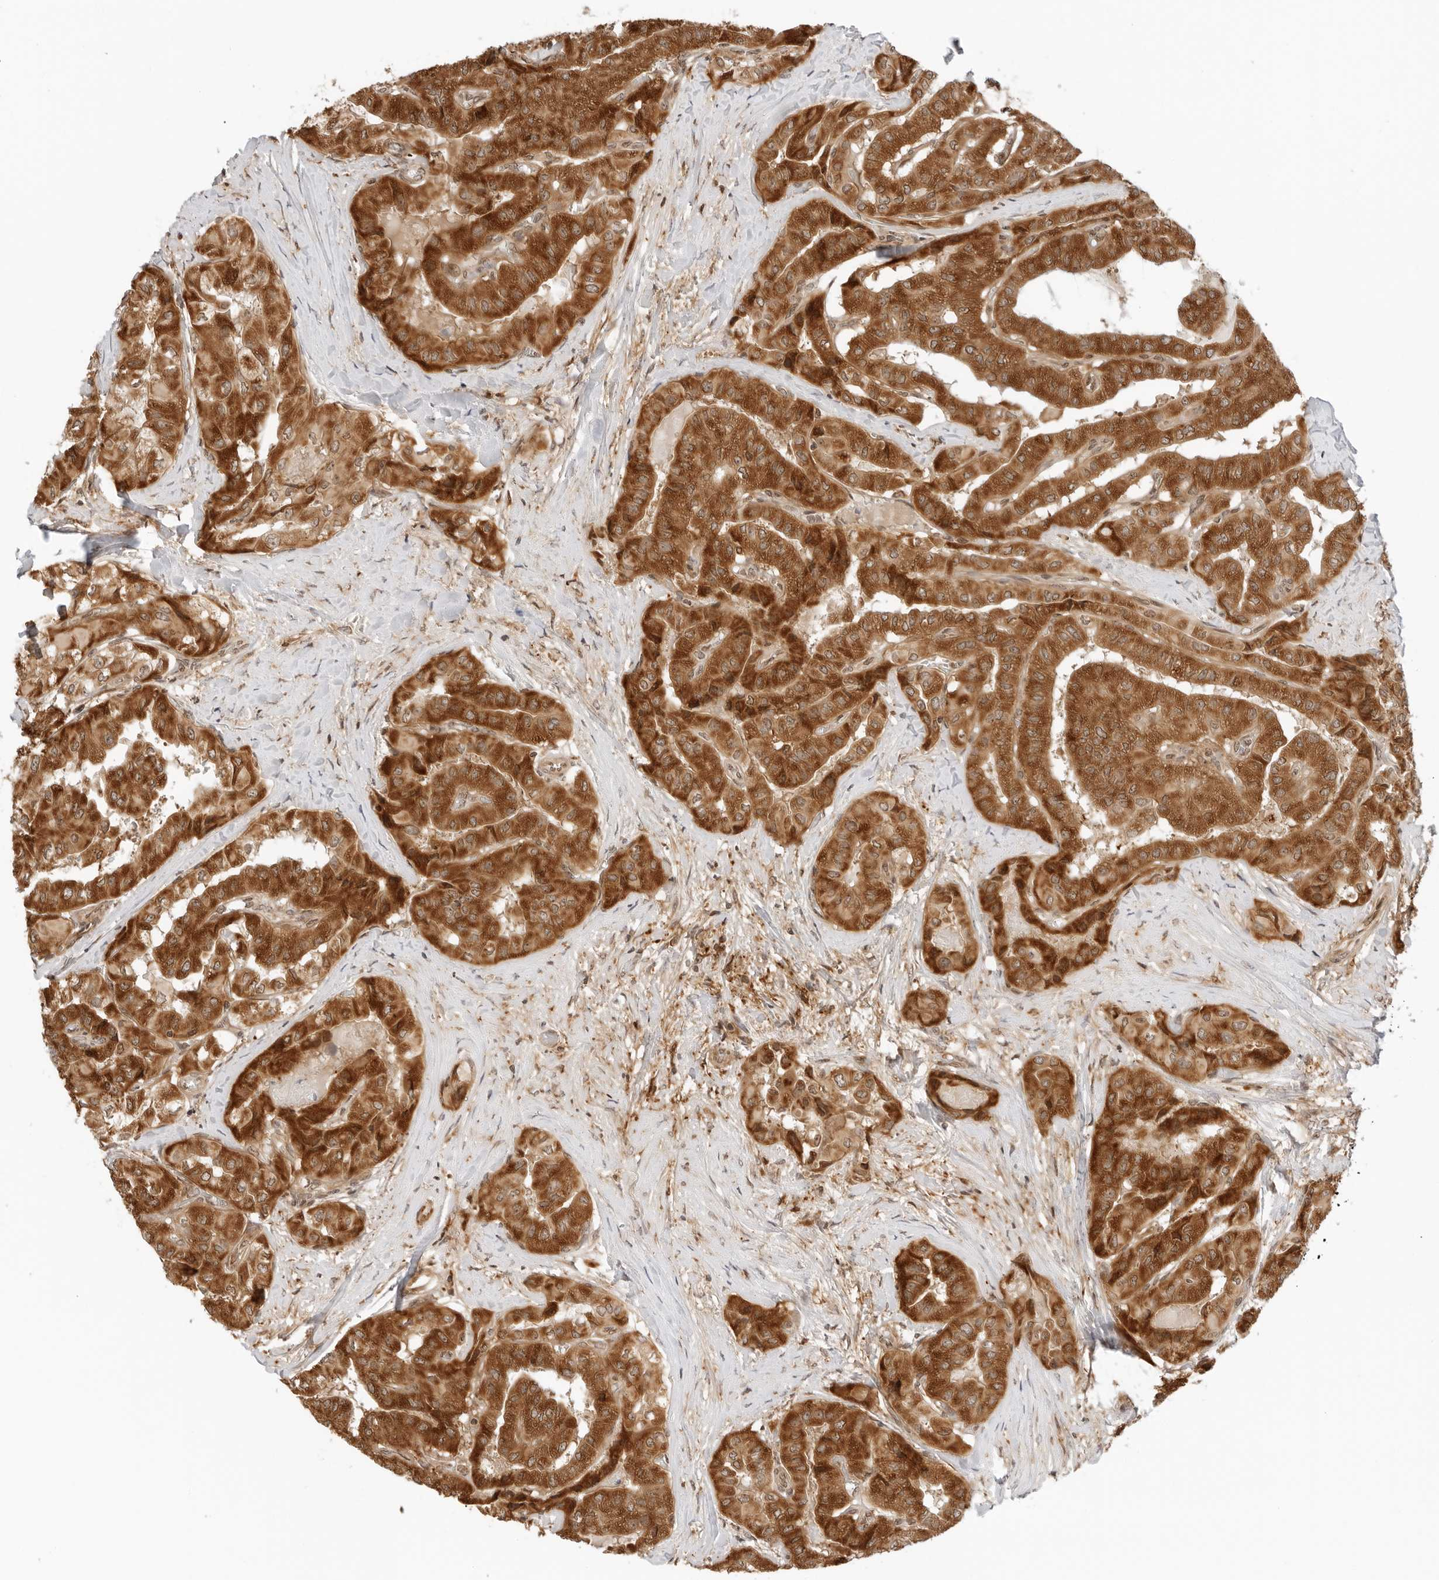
{"staining": {"intensity": "strong", "quantity": ">75%", "location": "cytoplasmic/membranous"}, "tissue": "thyroid cancer", "cell_type": "Tumor cells", "image_type": "cancer", "snomed": [{"axis": "morphology", "description": "Papillary adenocarcinoma, NOS"}, {"axis": "topography", "description": "Thyroid gland"}], "caption": "Thyroid cancer (papillary adenocarcinoma) tissue shows strong cytoplasmic/membranous positivity in approximately >75% of tumor cells, visualized by immunohistochemistry.", "gene": "RC3H1", "patient": {"sex": "female", "age": 59}}